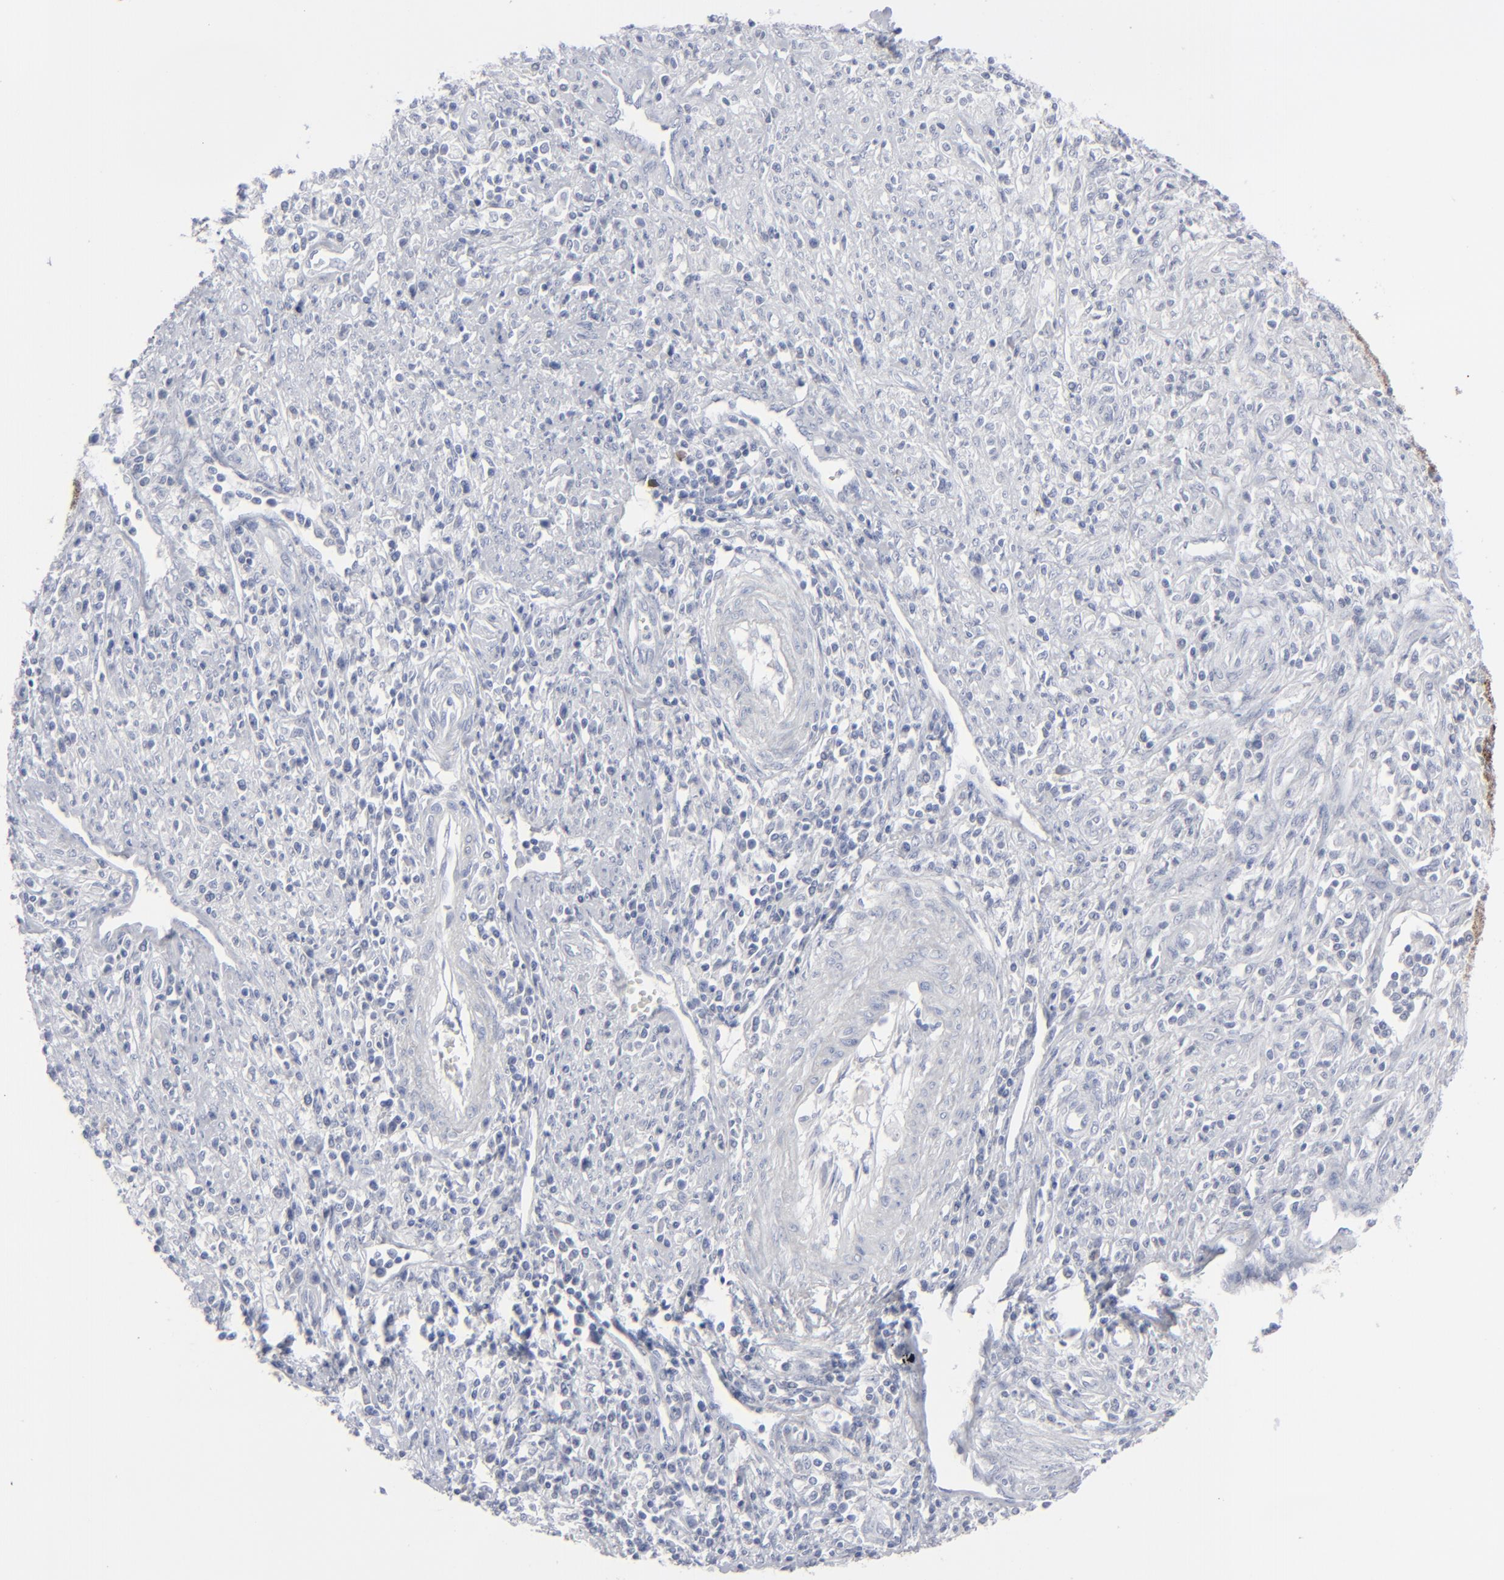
{"staining": {"intensity": "negative", "quantity": "none", "location": "none"}, "tissue": "cervical cancer", "cell_type": "Tumor cells", "image_type": "cancer", "snomed": [{"axis": "morphology", "description": "Adenocarcinoma, NOS"}, {"axis": "topography", "description": "Cervix"}], "caption": "Immunohistochemistry histopathology image of neoplastic tissue: cervical cancer stained with DAB demonstrates no significant protein positivity in tumor cells. Nuclei are stained in blue.", "gene": "MSLN", "patient": {"sex": "female", "age": 36}}